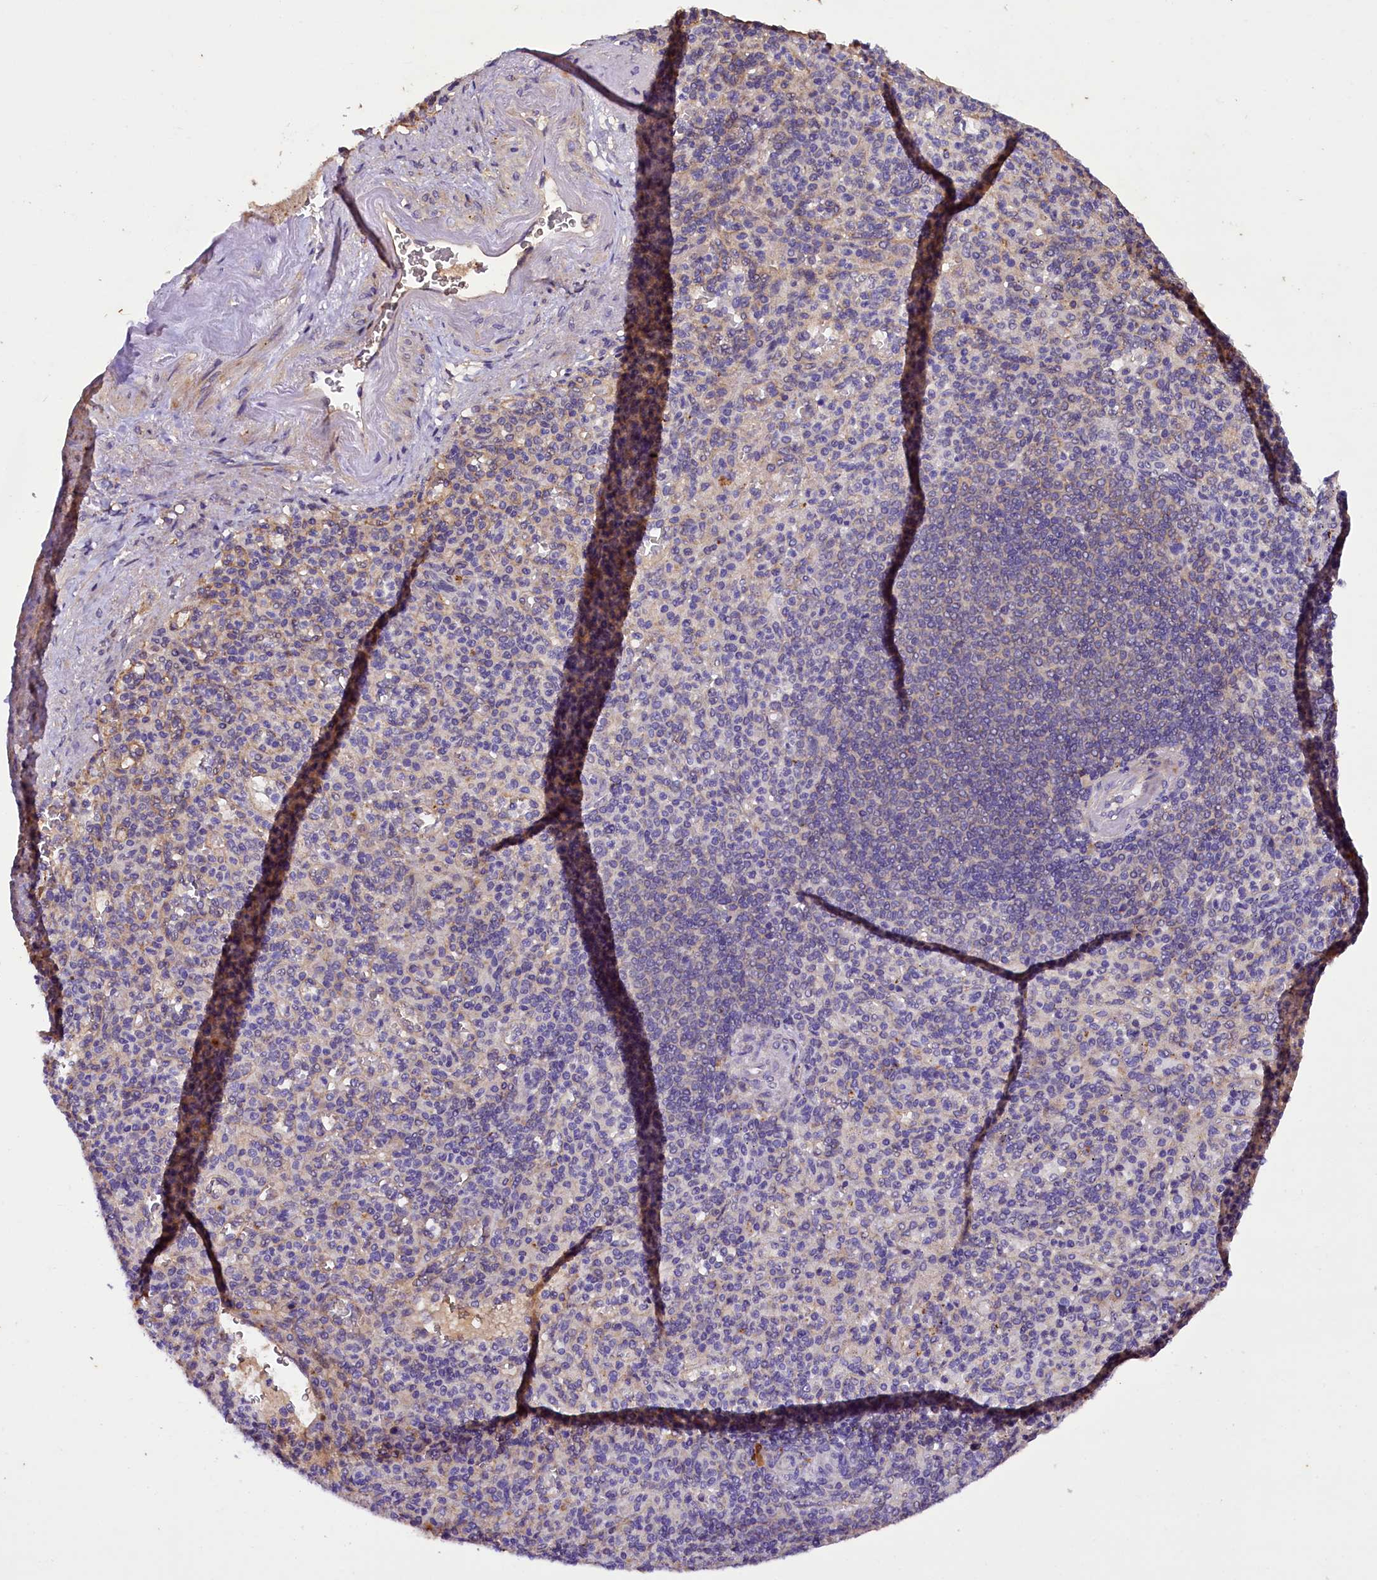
{"staining": {"intensity": "negative", "quantity": "none", "location": "none"}, "tissue": "spleen", "cell_type": "Cells in red pulp", "image_type": "normal", "snomed": [{"axis": "morphology", "description": "Normal tissue, NOS"}, {"axis": "topography", "description": "Spleen"}], "caption": "Protein analysis of benign spleen reveals no significant staining in cells in red pulp.", "gene": "PLXNB1", "patient": {"sex": "female", "age": 74}}